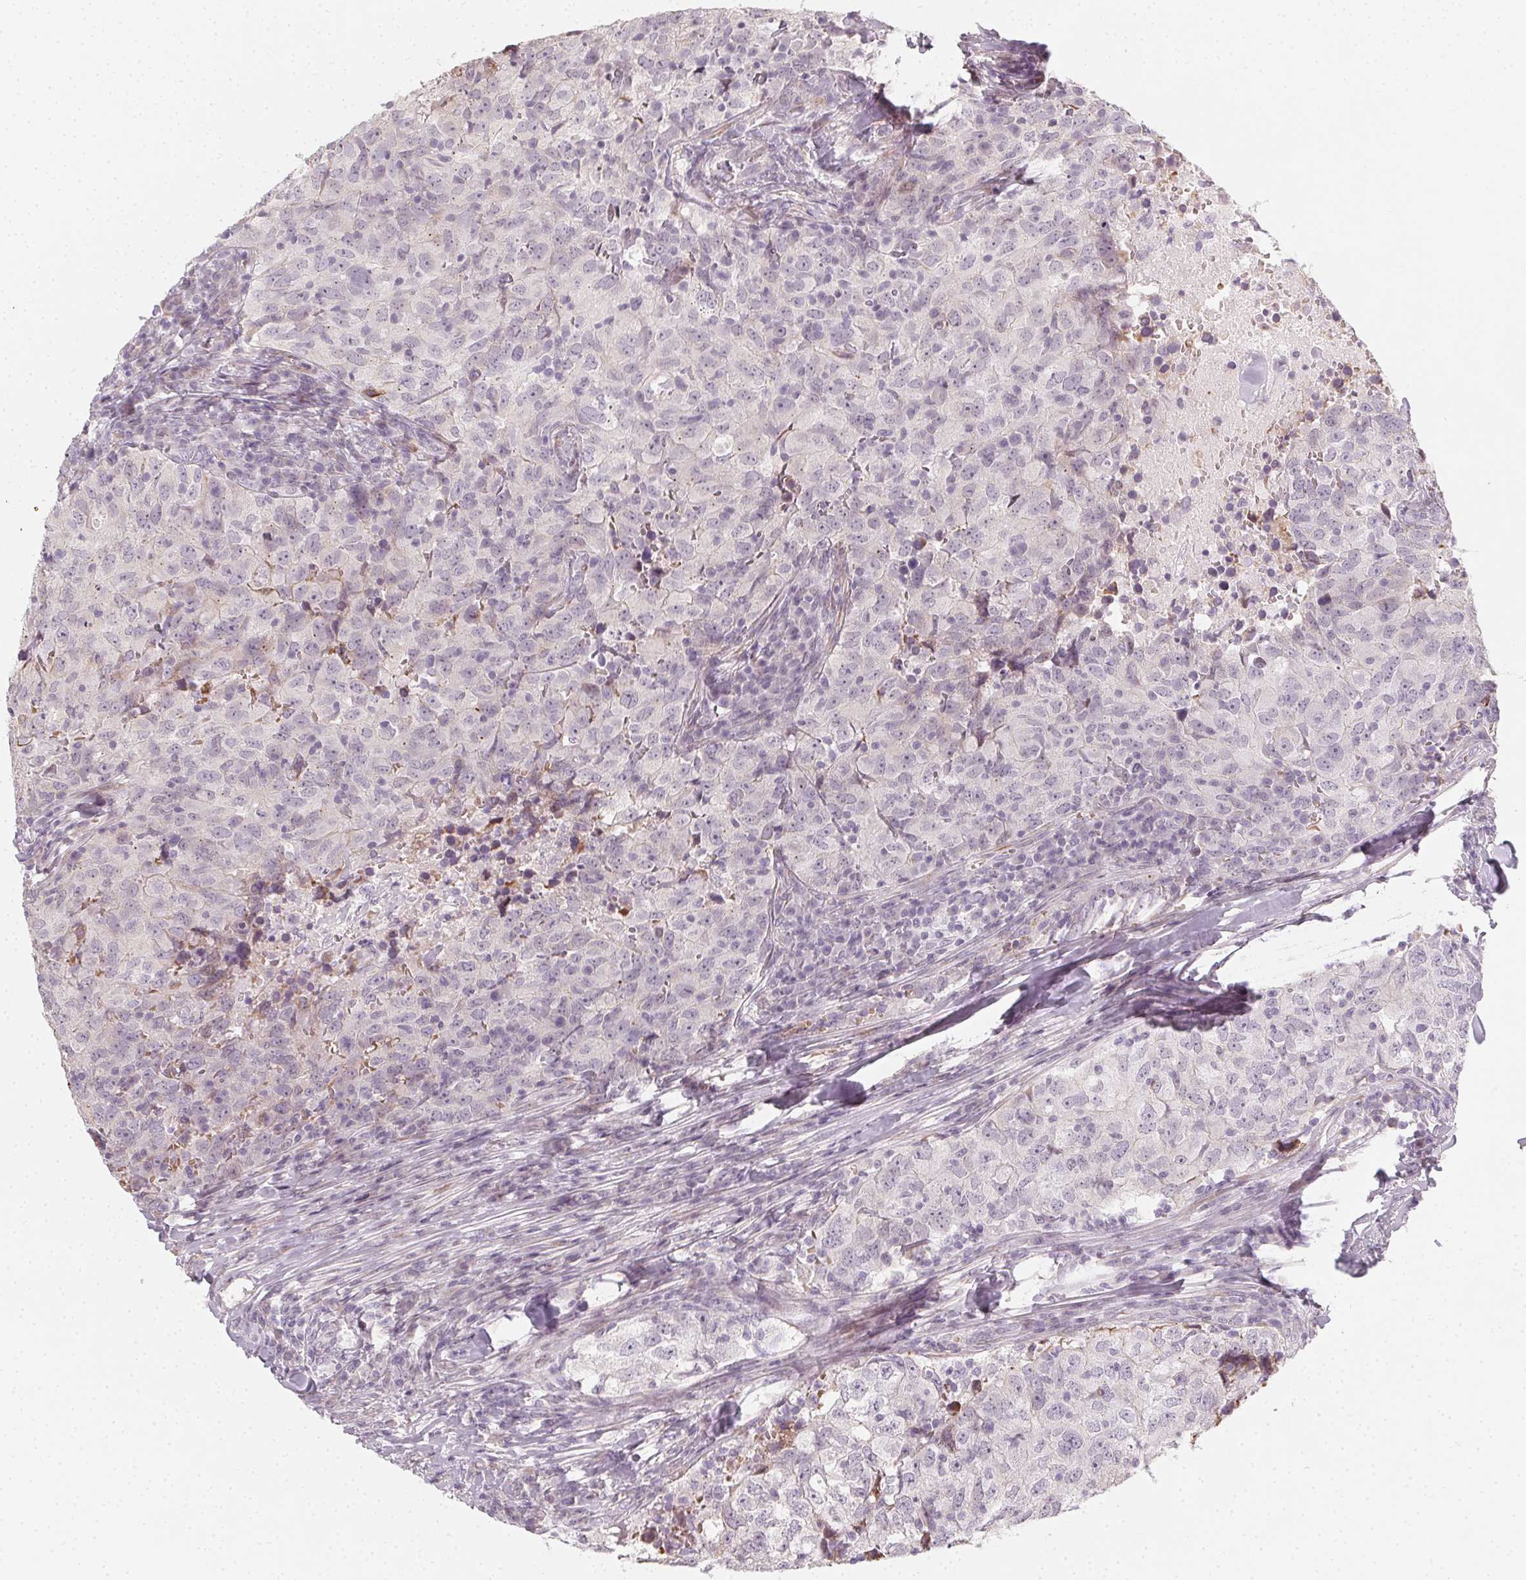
{"staining": {"intensity": "negative", "quantity": "none", "location": "none"}, "tissue": "breast cancer", "cell_type": "Tumor cells", "image_type": "cancer", "snomed": [{"axis": "morphology", "description": "Duct carcinoma"}, {"axis": "topography", "description": "Breast"}], "caption": "Immunohistochemistry of breast cancer displays no expression in tumor cells.", "gene": "CCDC96", "patient": {"sex": "female", "age": 30}}